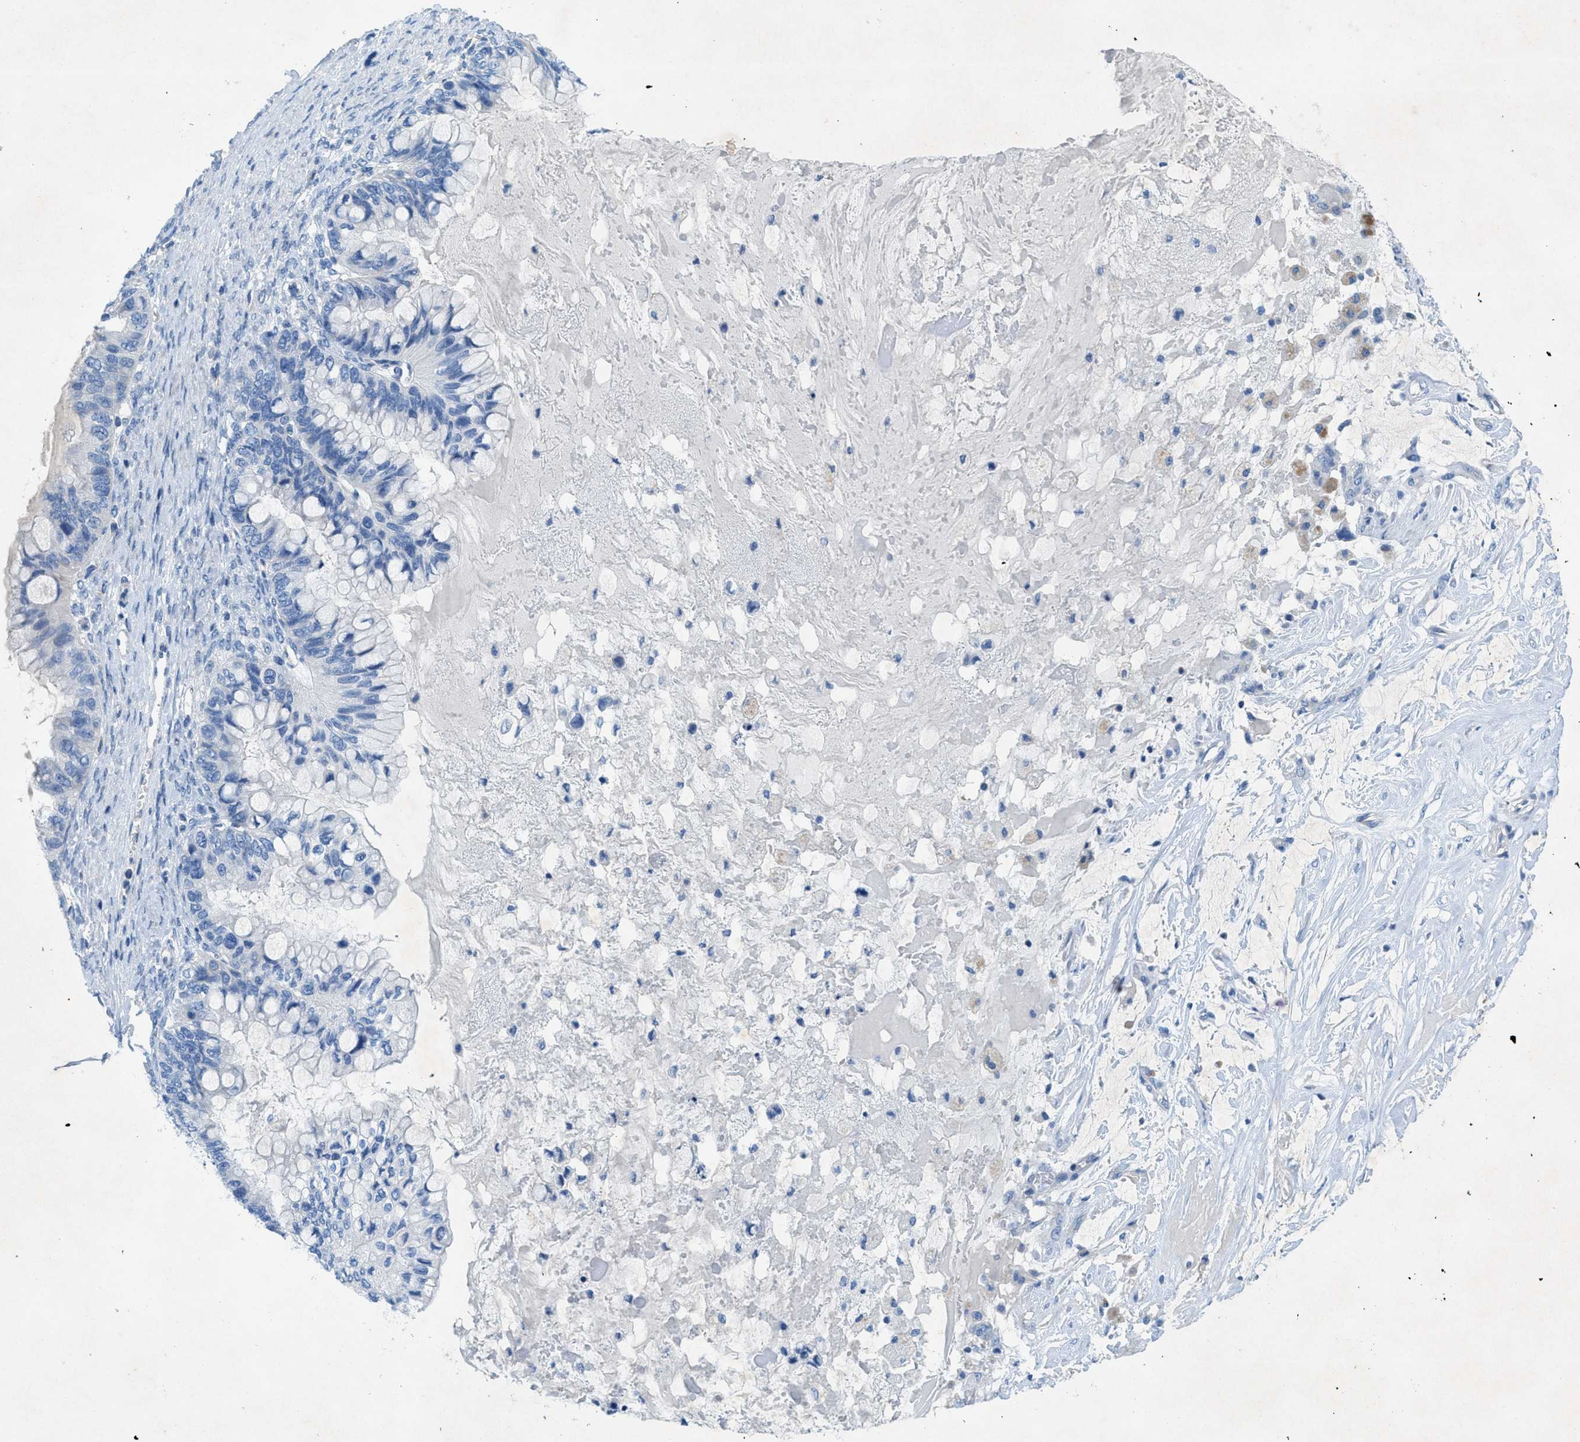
{"staining": {"intensity": "negative", "quantity": "none", "location": "none"}, "tissue": "ovarian cancer", "cell_type": "Tumor cells", "image_type": "cancer", "snomed": [{"axis": "morphology", "description": "Cystadenocarcinoma, mucinous, NOS"}, {"axis": "topography", "description": "Ovary"}], "caption": "This is a histopathology image of IHC staining of mucinous cystadenocarcinoma (ovarian), which shows no expression in tumor cells.", "gene": "GALNT17", "patient": {"sex": "female", "age": 80}}